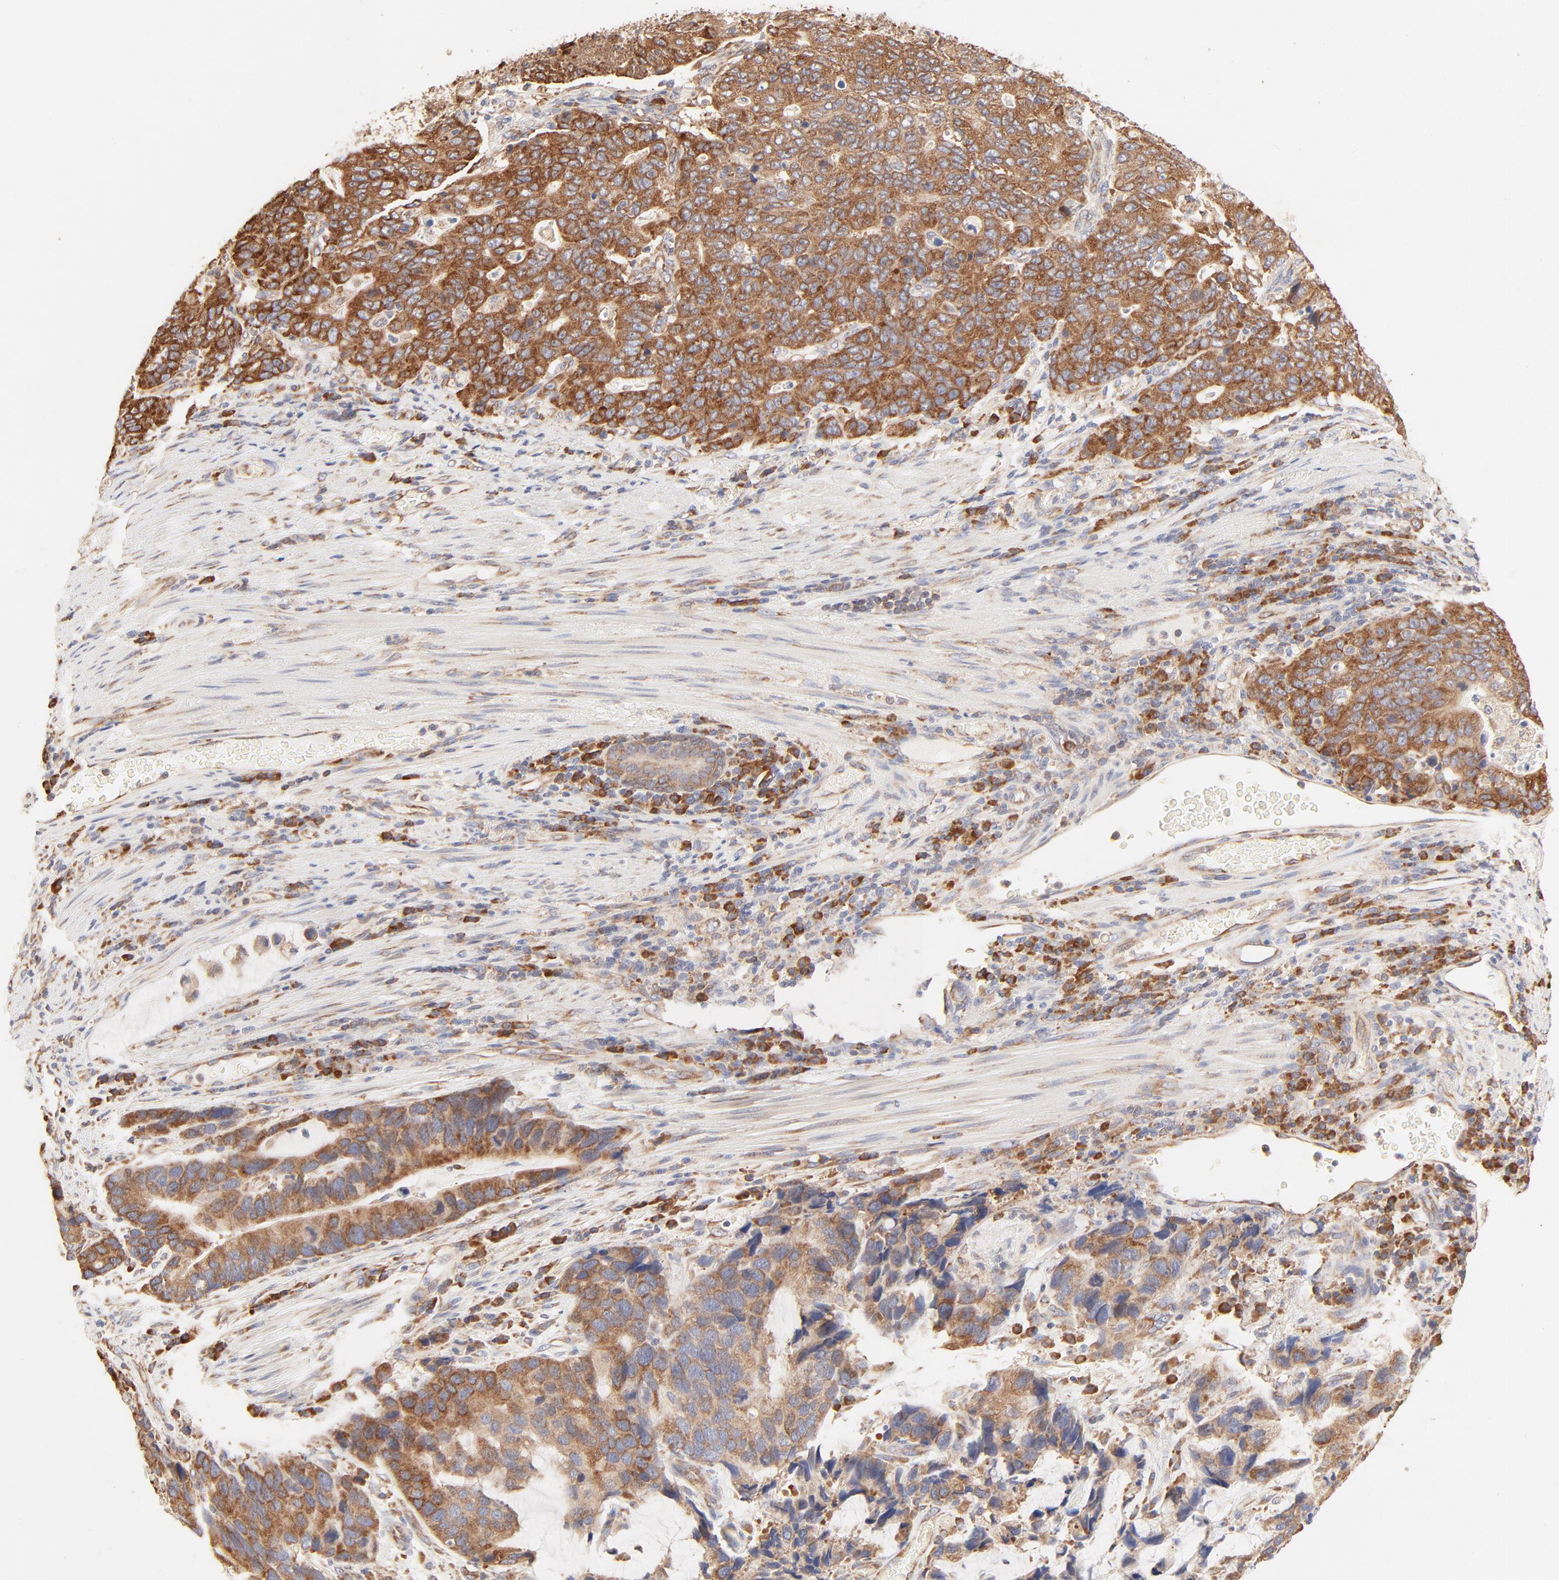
{"staining": {"intensity": "moderate", "quantity": ">75%", "location": "cytoplasmic/membranous"}, "tissue": "stomach cancer", "cell_type": "Tumor cells", "image_type": "cancer", "snomed": [{"axis": "morphology", "description": "Adenocarcinoma, NOS"}, {"axis": "topography", "description": "Esophagus"}, {"axis": "topography", "description": "Stomach"}], "caption": "A medium amount of moderate cytoplasmic/membranous staining is appreciated in about >75% of tumor cells in stomach cancer (adenocarcinoma) tissue.", "gene": "RPS20", "patient": {"sex": "male", "age": 74}}